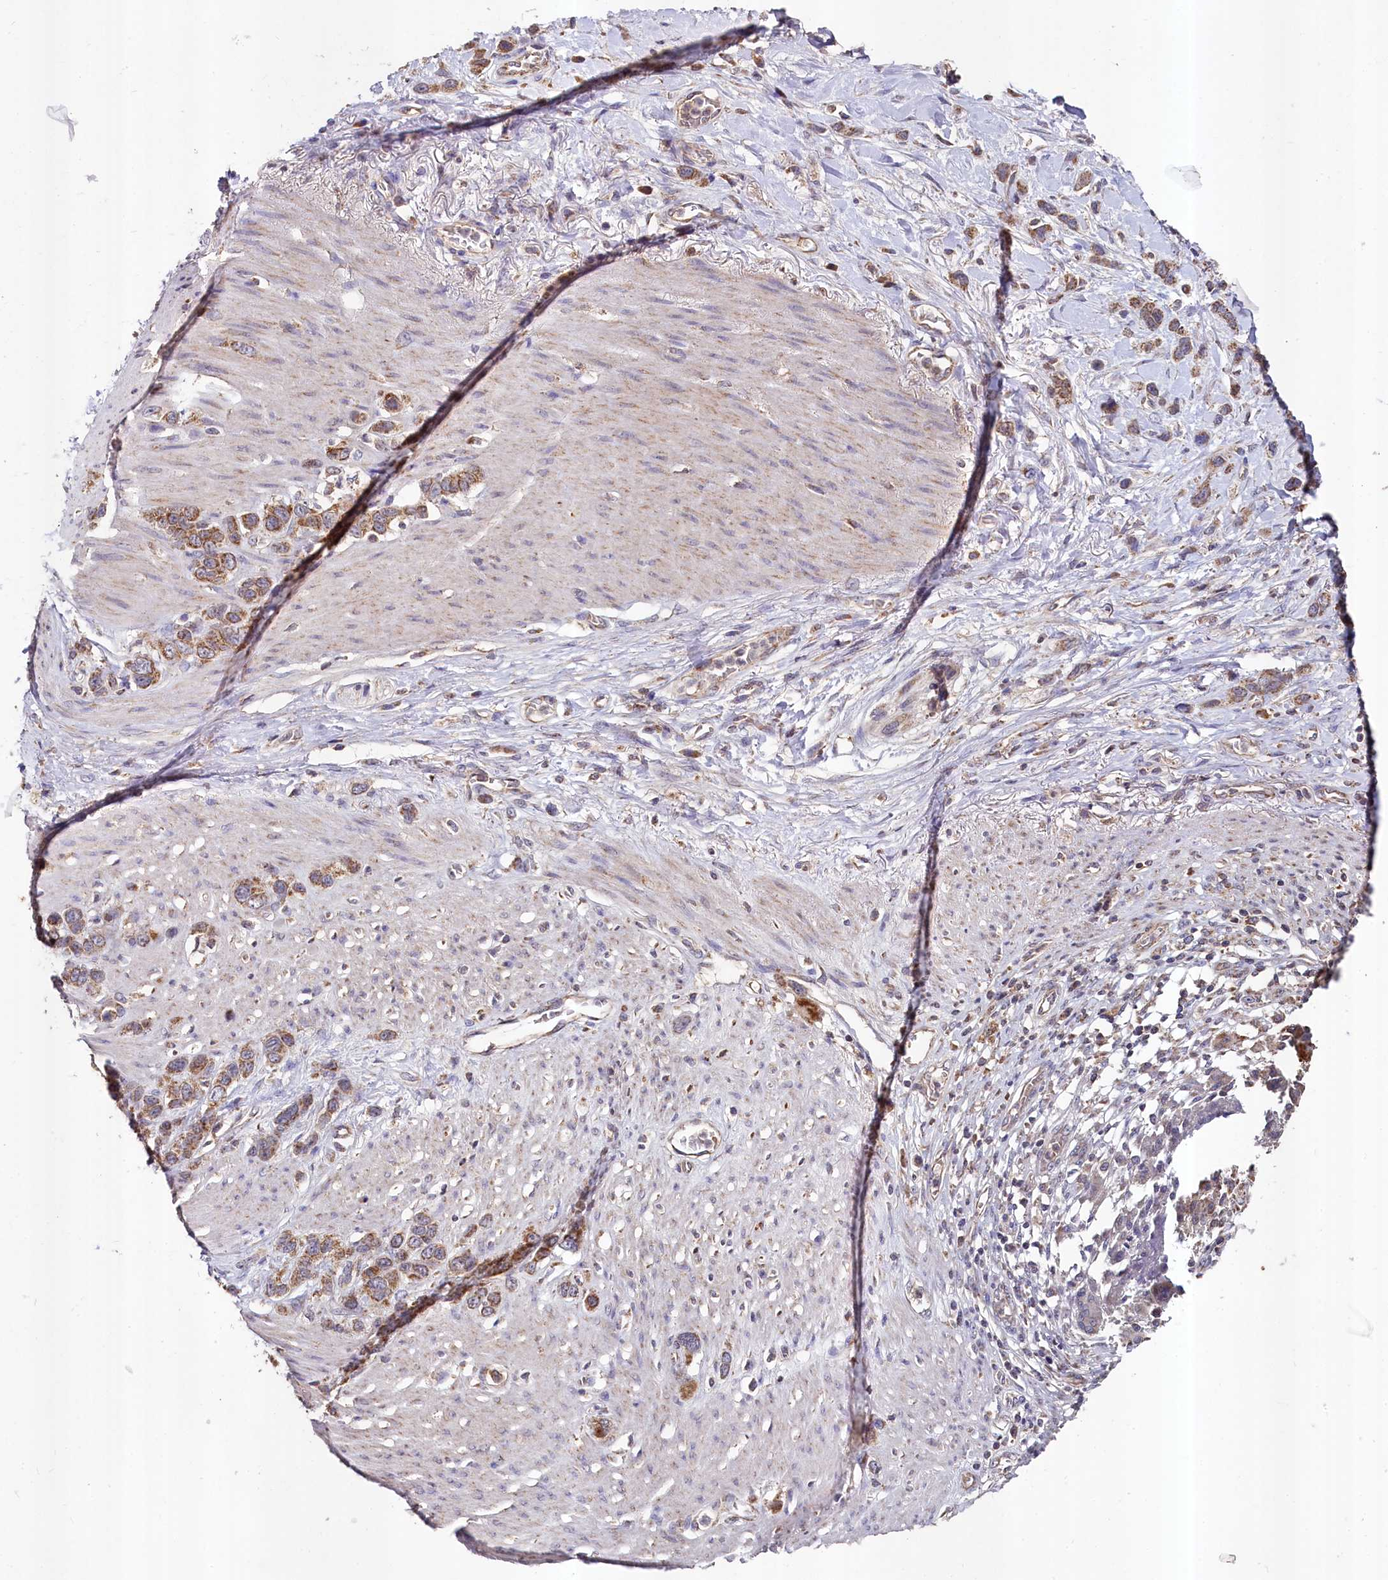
{"staining": {"intensity": "moderate", "quantity": ">75%", "location": "cytoplasmic/membranous"}, "tissue": "stomach cancer", "cell_type": "Tumor cells", "image_type": "cancer", "snomed": [{"axis": "morphology", "description": "Adenocarcinoma, NOS"}, {"axis": "morphology", "description": "Adenocarcinoma, High grade"}, {"axis": "topography", "description": "Stomach, upper"}, {"axis": "topography", "description": "Stomach, lower"}], "caption": "Moderate cytoplasmic/membranous protein staining is seen in approximately >75% of tumor cells in stomach cancer (adenocarcinoma (high-grade)).", "gene": "METTL4", "patient": {"sex": "female", "age": 65}}